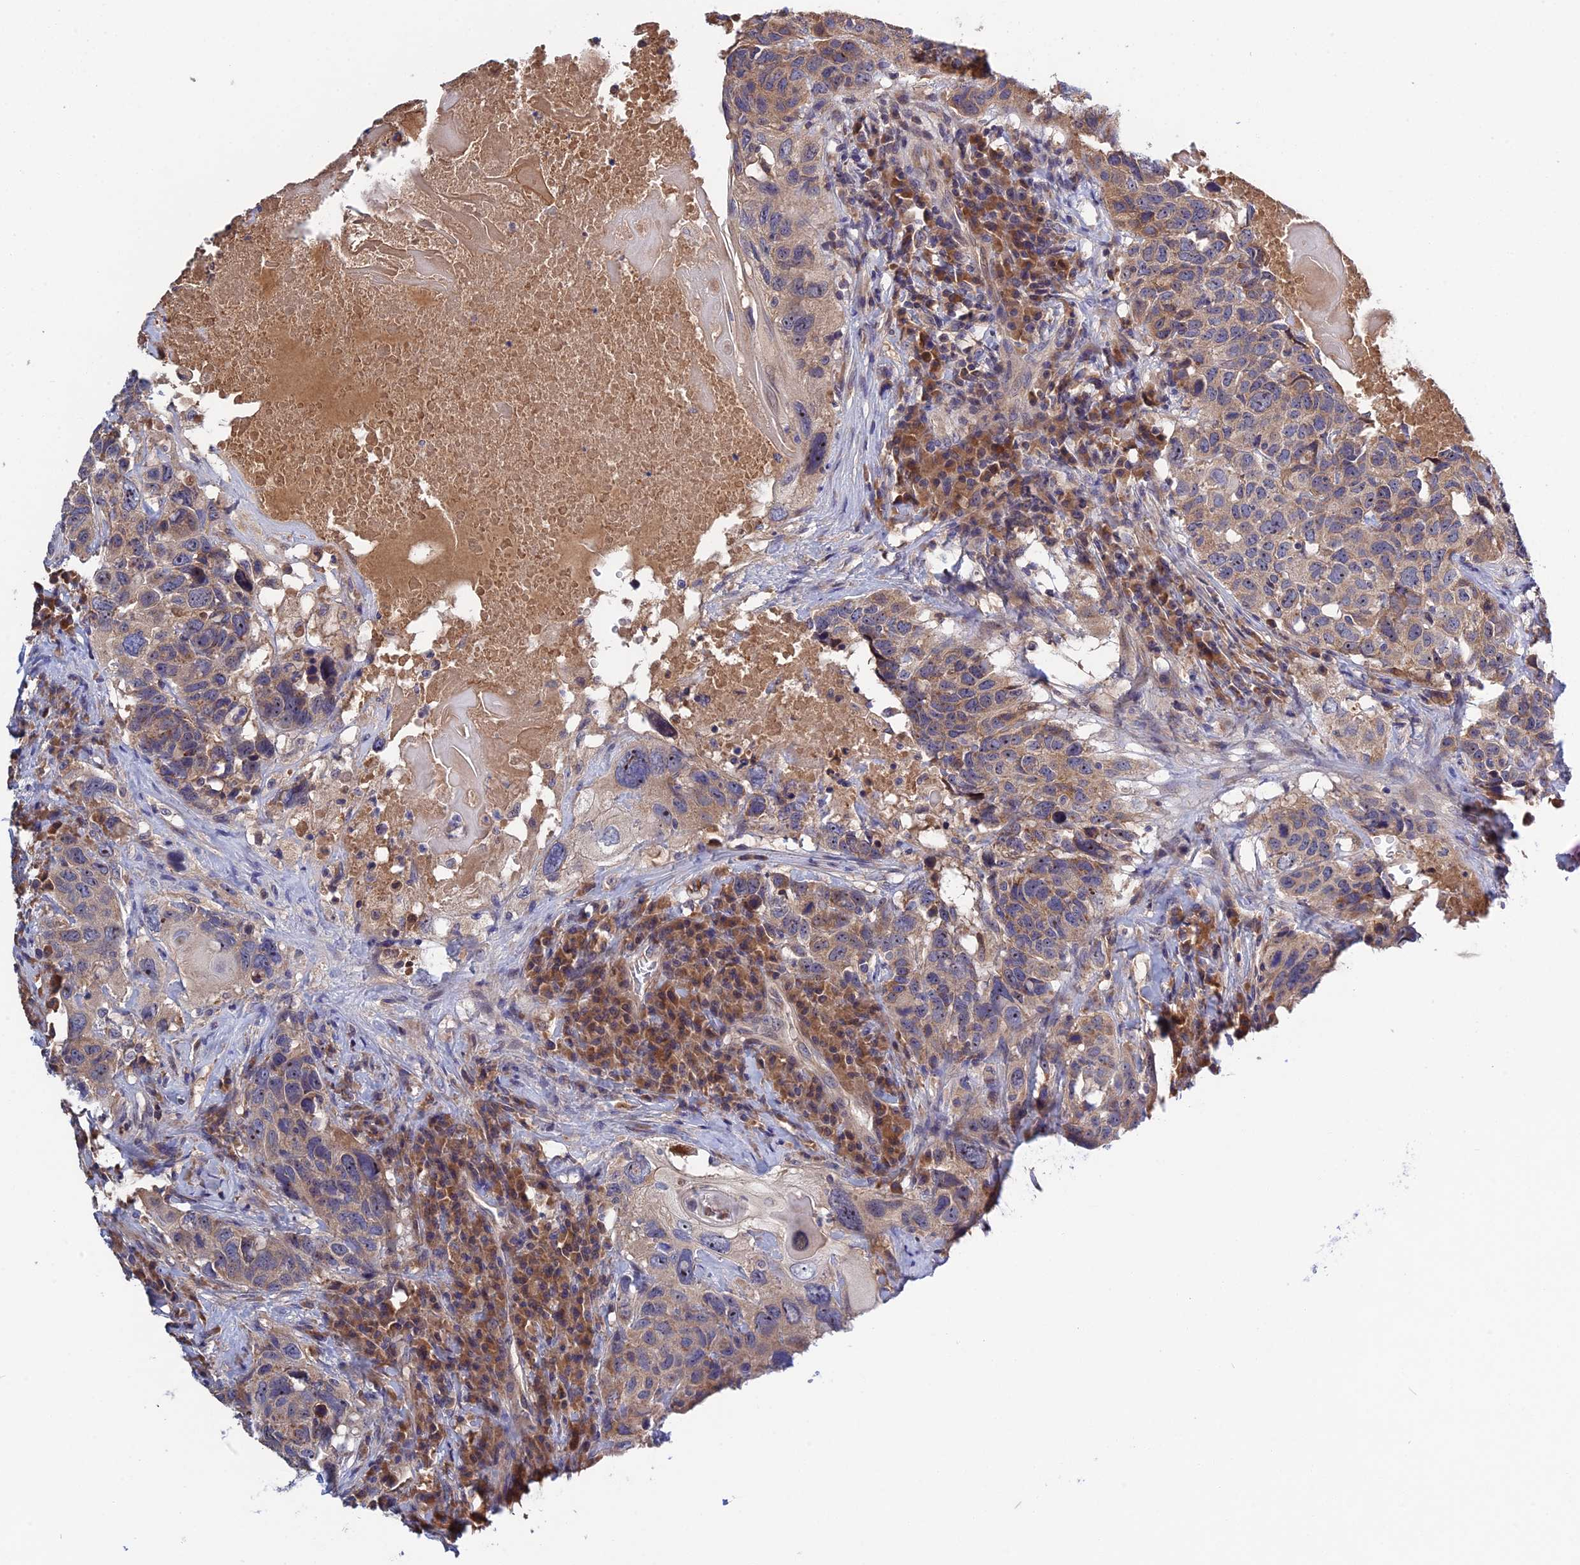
{"staining": {"intensity": "weak", "quantity": "25%-75%", "location": "cytoplasmic/membranous"}, "tissue": "head and neck cancer", "cell_type": "Tumor cells", "image_type": "cancer", "snomed": [{"axis": "morphology", "description": "Squamous cell carcinoma, NOS"}, {"axis": "topography", "description": "Head-Neck"}], "caption": "Brown immunohistochemical staining in human head and neck squamous cell carcinoma displays weak cytoplasmic/membranous positivity in approximately 25%-75% of tumor cells.", "gene": "CRACD", "patient": {"sex": "male", "age": 66}}